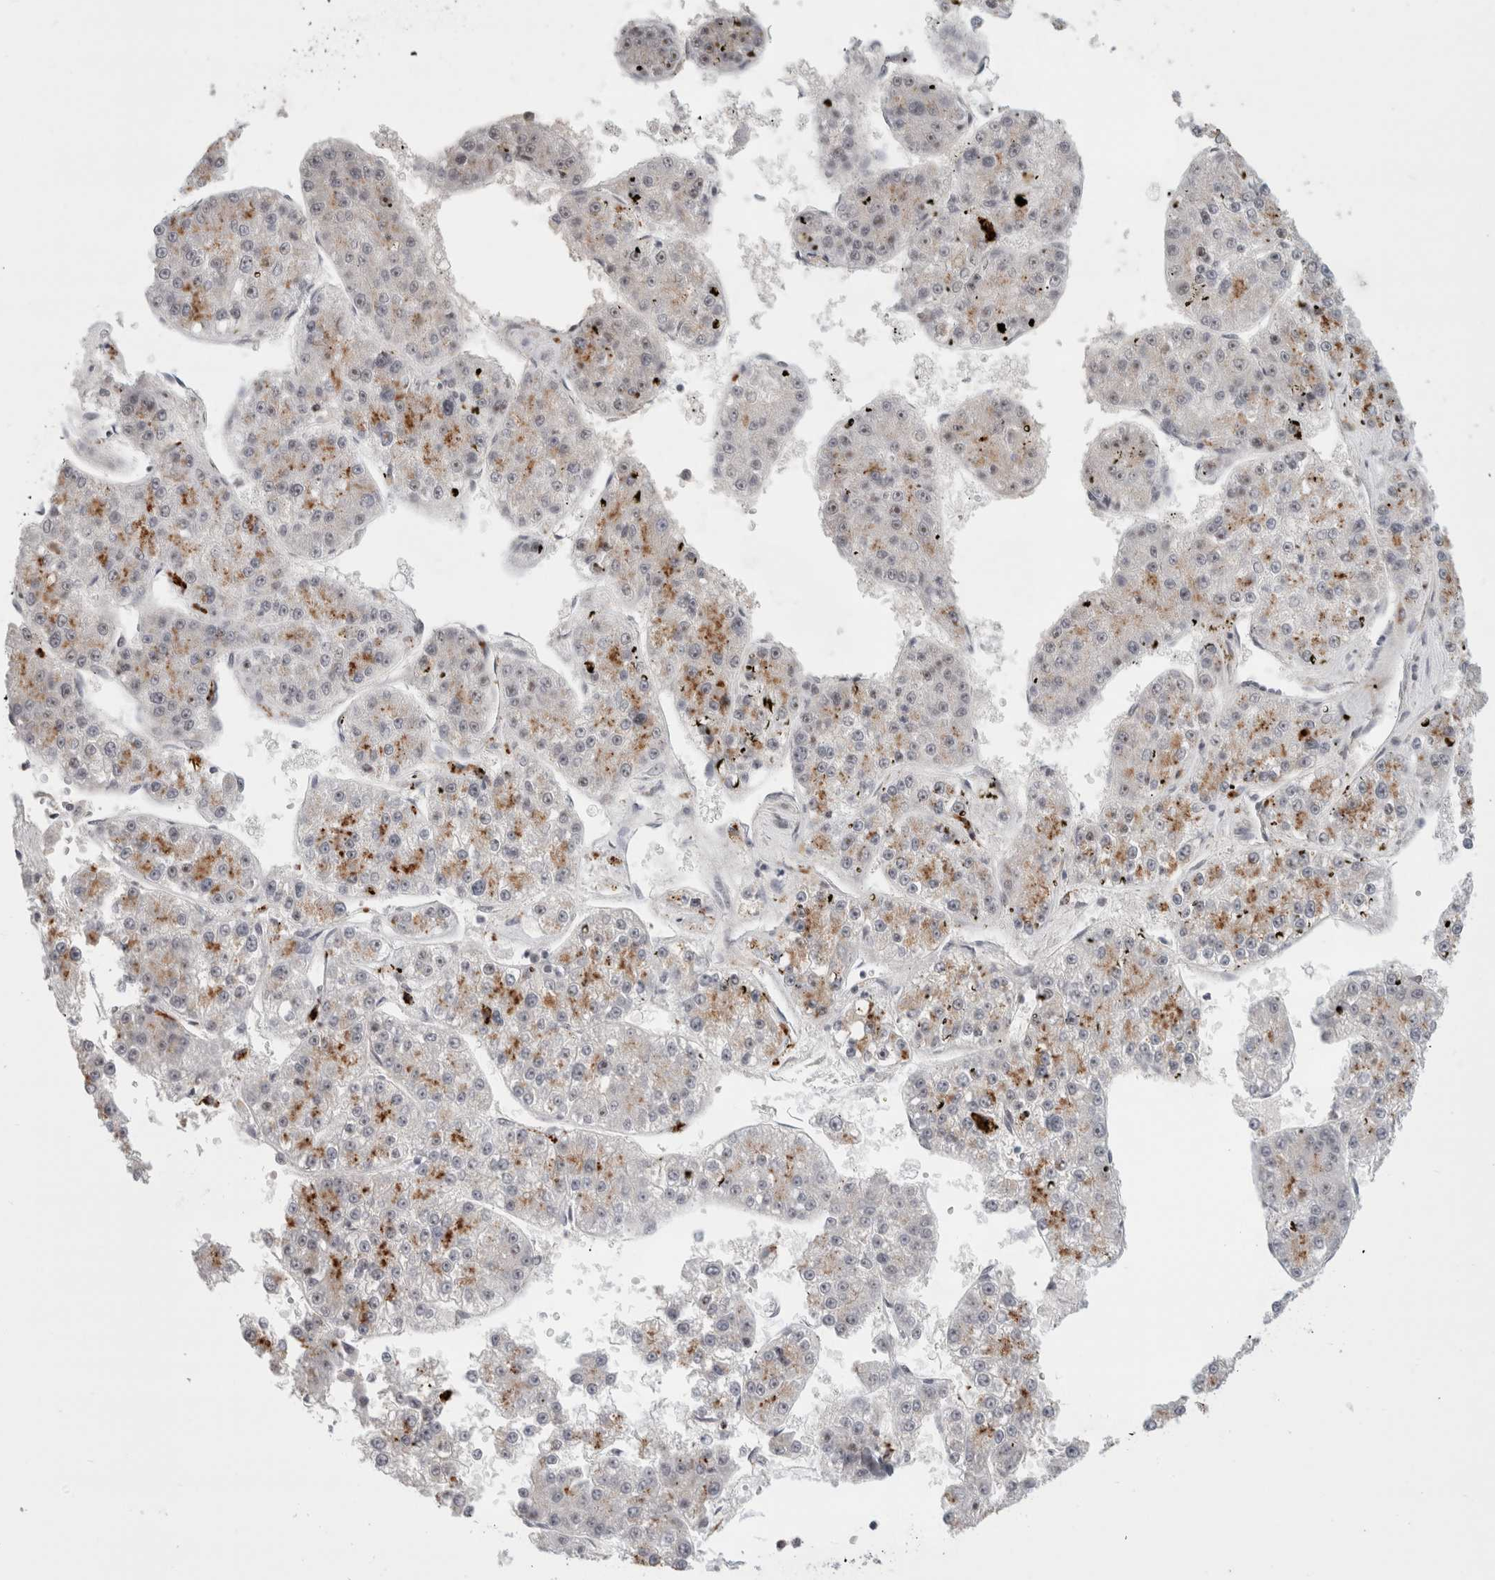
{"staining": {"intensity": "moderate", "quantity": "25%-75%", "location": "cytoplasmic/membranous"}, "tissue": "liver cancer", "cell_type": "Tumor cells", "image_type": "cancer", "snomed": [{"axis": "morphology", "description": "Carcinoma, Hepatocellular, NOS"}, {"axis": "topography", "description": "Liver"}], "caption": "An IHC histopathology image of tumor tissue is shown. Protein staining in brown shows moderate cytoplasmic/membranous positivity in liver cancer within tumor cells. (brown staining indicates protein expression, while blue staining denotes nuclei).", "gene": "SENP6", "patient": {"sex": "female", "age": 73}}